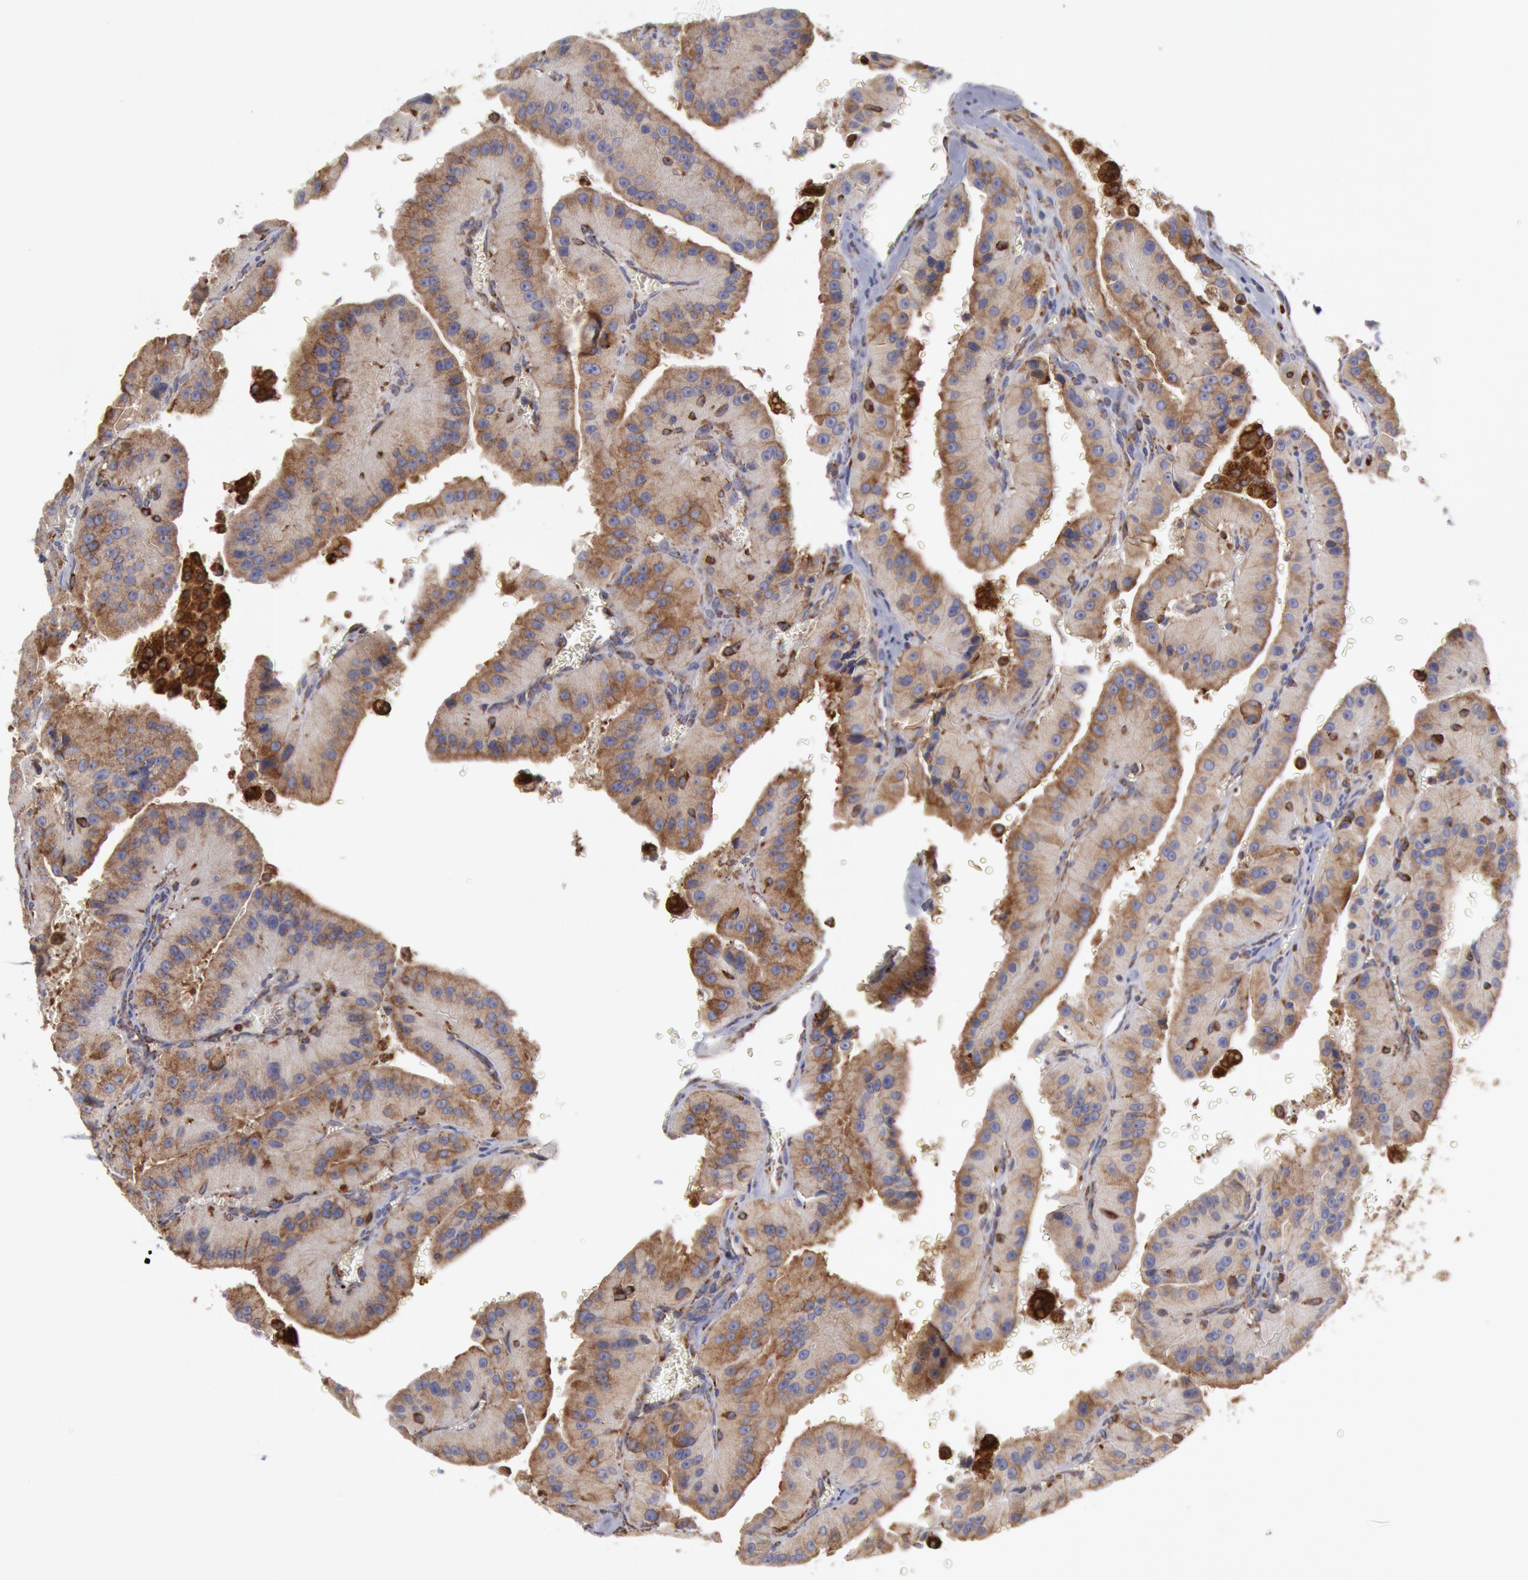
{"staining": {"intensity": "moderate", "quantity": "25%-75%", "location": "cytoplasmic/membranous"}, "tissue": "thyroid cancer", "cell_type": "Tumor cells", "image_type": "cancer", "snomed": [{"axis": "morphology", "description": "Carcinoma, NOS"}, {"axis": "topography", "description": "Thyroid gland"}], "caption": "Thyroid cancer tissue displays moderate cytoplasmic/membranous staining in about 25%-75% of tumor cells, visualized by immunohistochemistry.", "gene": "ERP44", "patient": {"sex": "male", "age": 76}}